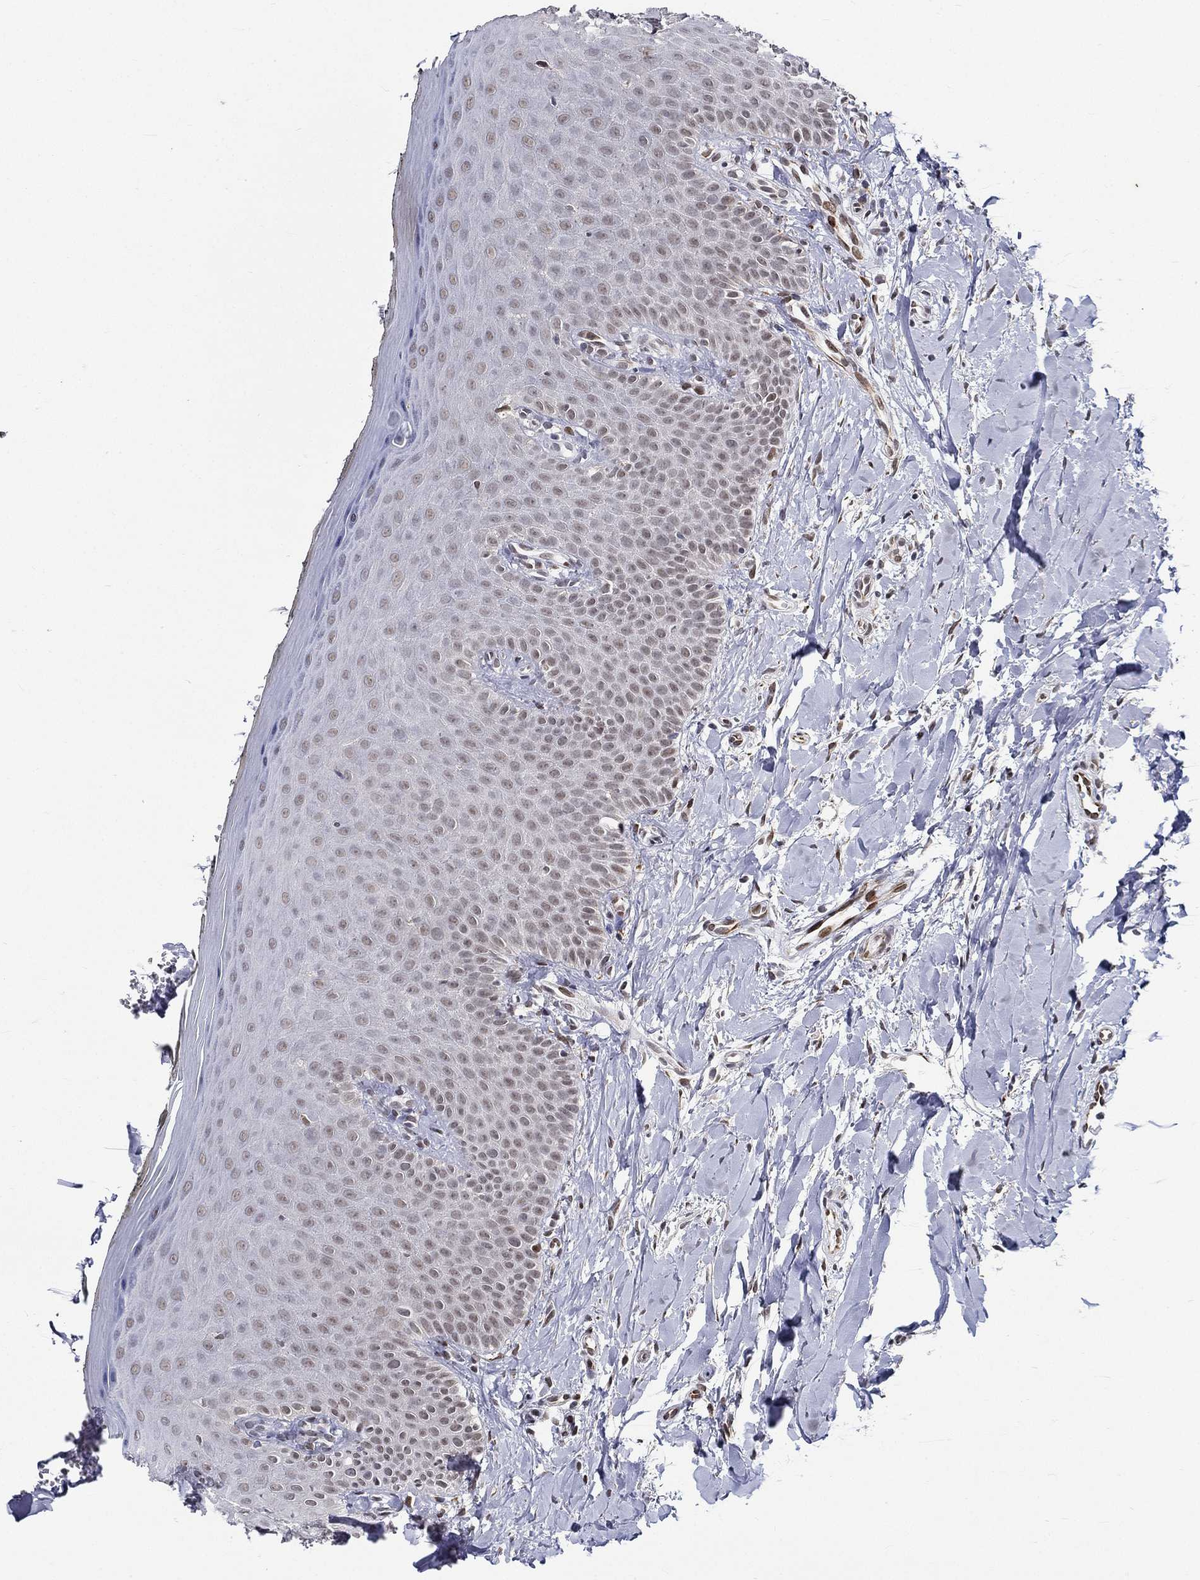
{"staining": {"intensity": "negative", "quantity": "none", "location": "none"}, "tissue": "oral mucosa", "cell_type": "Squamous epithelial cells", "image_type": "normal", "snomed": [{"axis": "morphology", "description": "Normal tissue, NOS"}, {"axis": "topography", "description": "Oral tissue"}], "caption": "There is no significant expression in squamous epithelial cells of oral mucosa. (Stains: DAB immunohistochemistry with hematoxylin counter stain, Microscopy: brightfield microscopy at high magnification).", "gene": "ST6GALNAC1", "patient": {"sex": "female", "age": 43}}